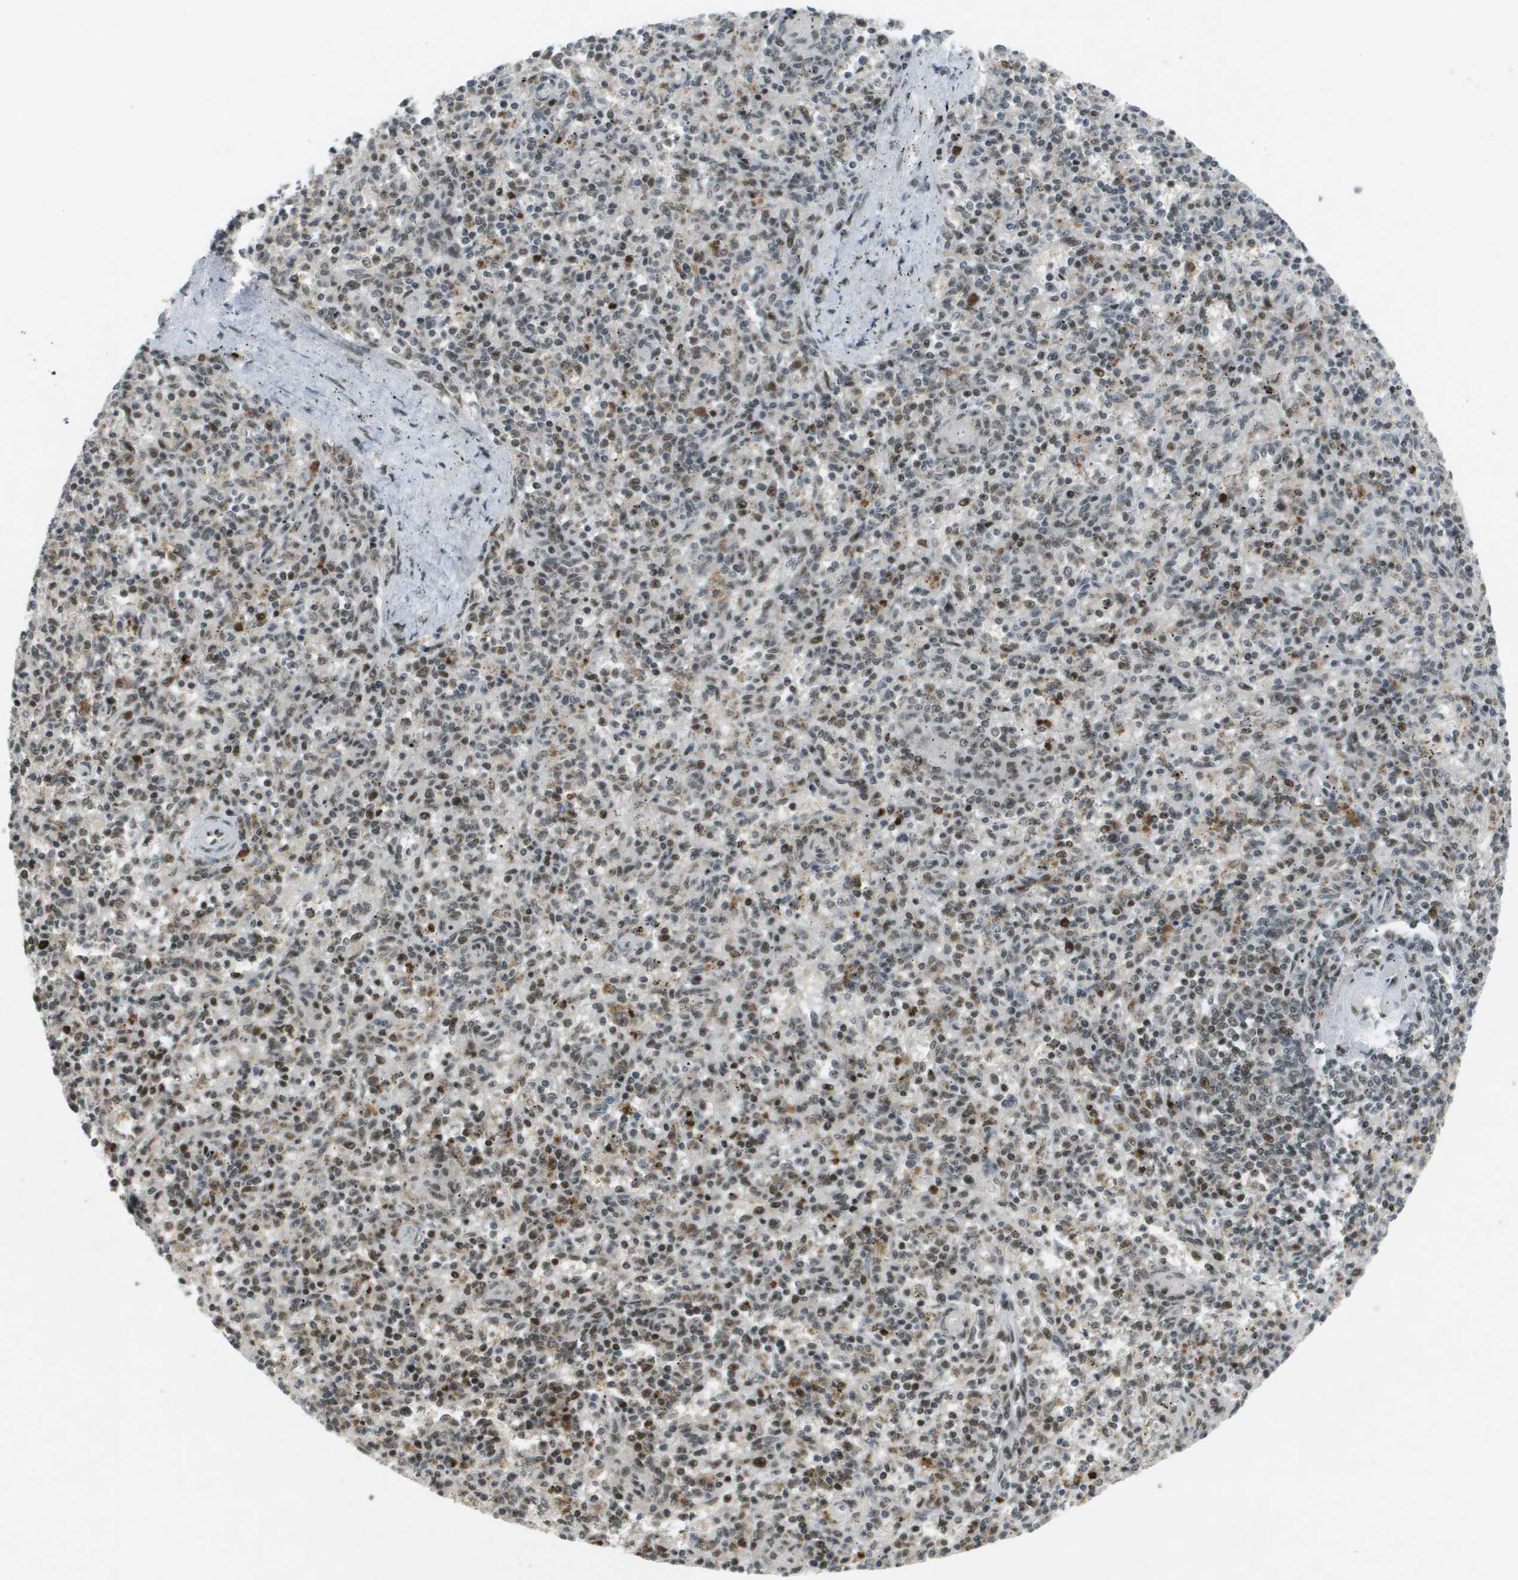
{"staining": {"intensity": "strong", "quantity": "25%-75%", "location": "nuclear"}, "tissue": "spleen", "cell_type": "Cells in red pulp", "image_type": "normal", "snomed": [{"axis": "morphology", "description": "Normal tissue, NOS"}, {"axis": "topography", "description": "Spleen"}], "caption": "Brown immunohistochemical staining in normal spleen reveals strong nuclear positivity in approximately 25%-75% of cells in red pulp.", "gene": "IRF7", "patient": {"sex": "male", "age": 72}}